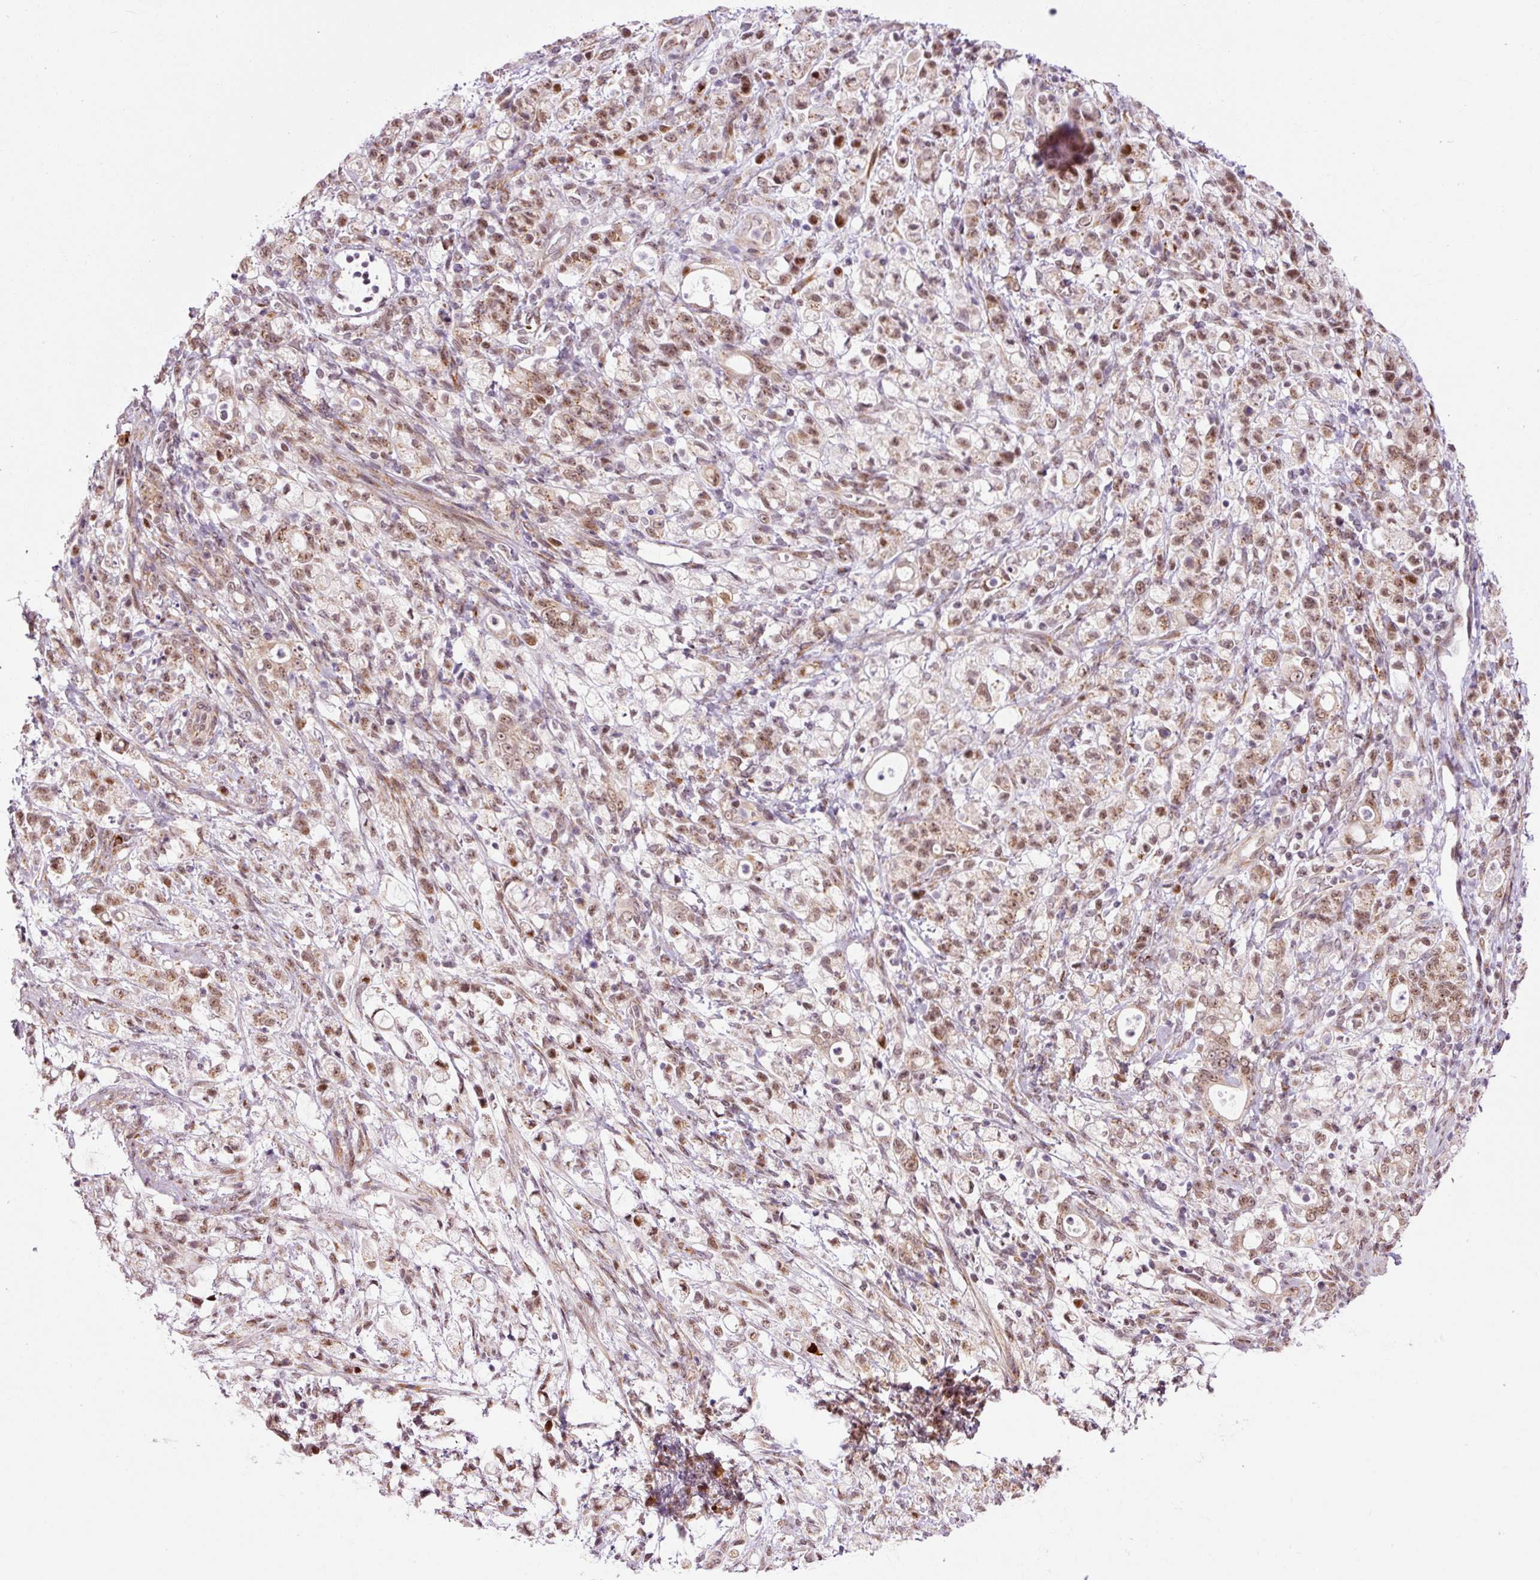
{"staining": {"intensity": "weak", "quantity": ">75%", "location": "cytoplasmic/membranous,nuclear"}, "tissue": "stomach cancer", "cell_type": "Tumor cells", "image_type": "cancer", "snomed": [{"axis": "morphology", "description": "Adenocarcinoma, NOS"}, {"axis": "topography", "description": "Stomach"}], "caption": "Weak cytoplasmic/membranous and nuclear expression for a protein is present in approximately >75% of tumor cells of stomach adenocarcinoma using immunohistochemistry (IHC).", "gene": "ANKRD20A1", "patient": {"sex": "female", "age": 60}}